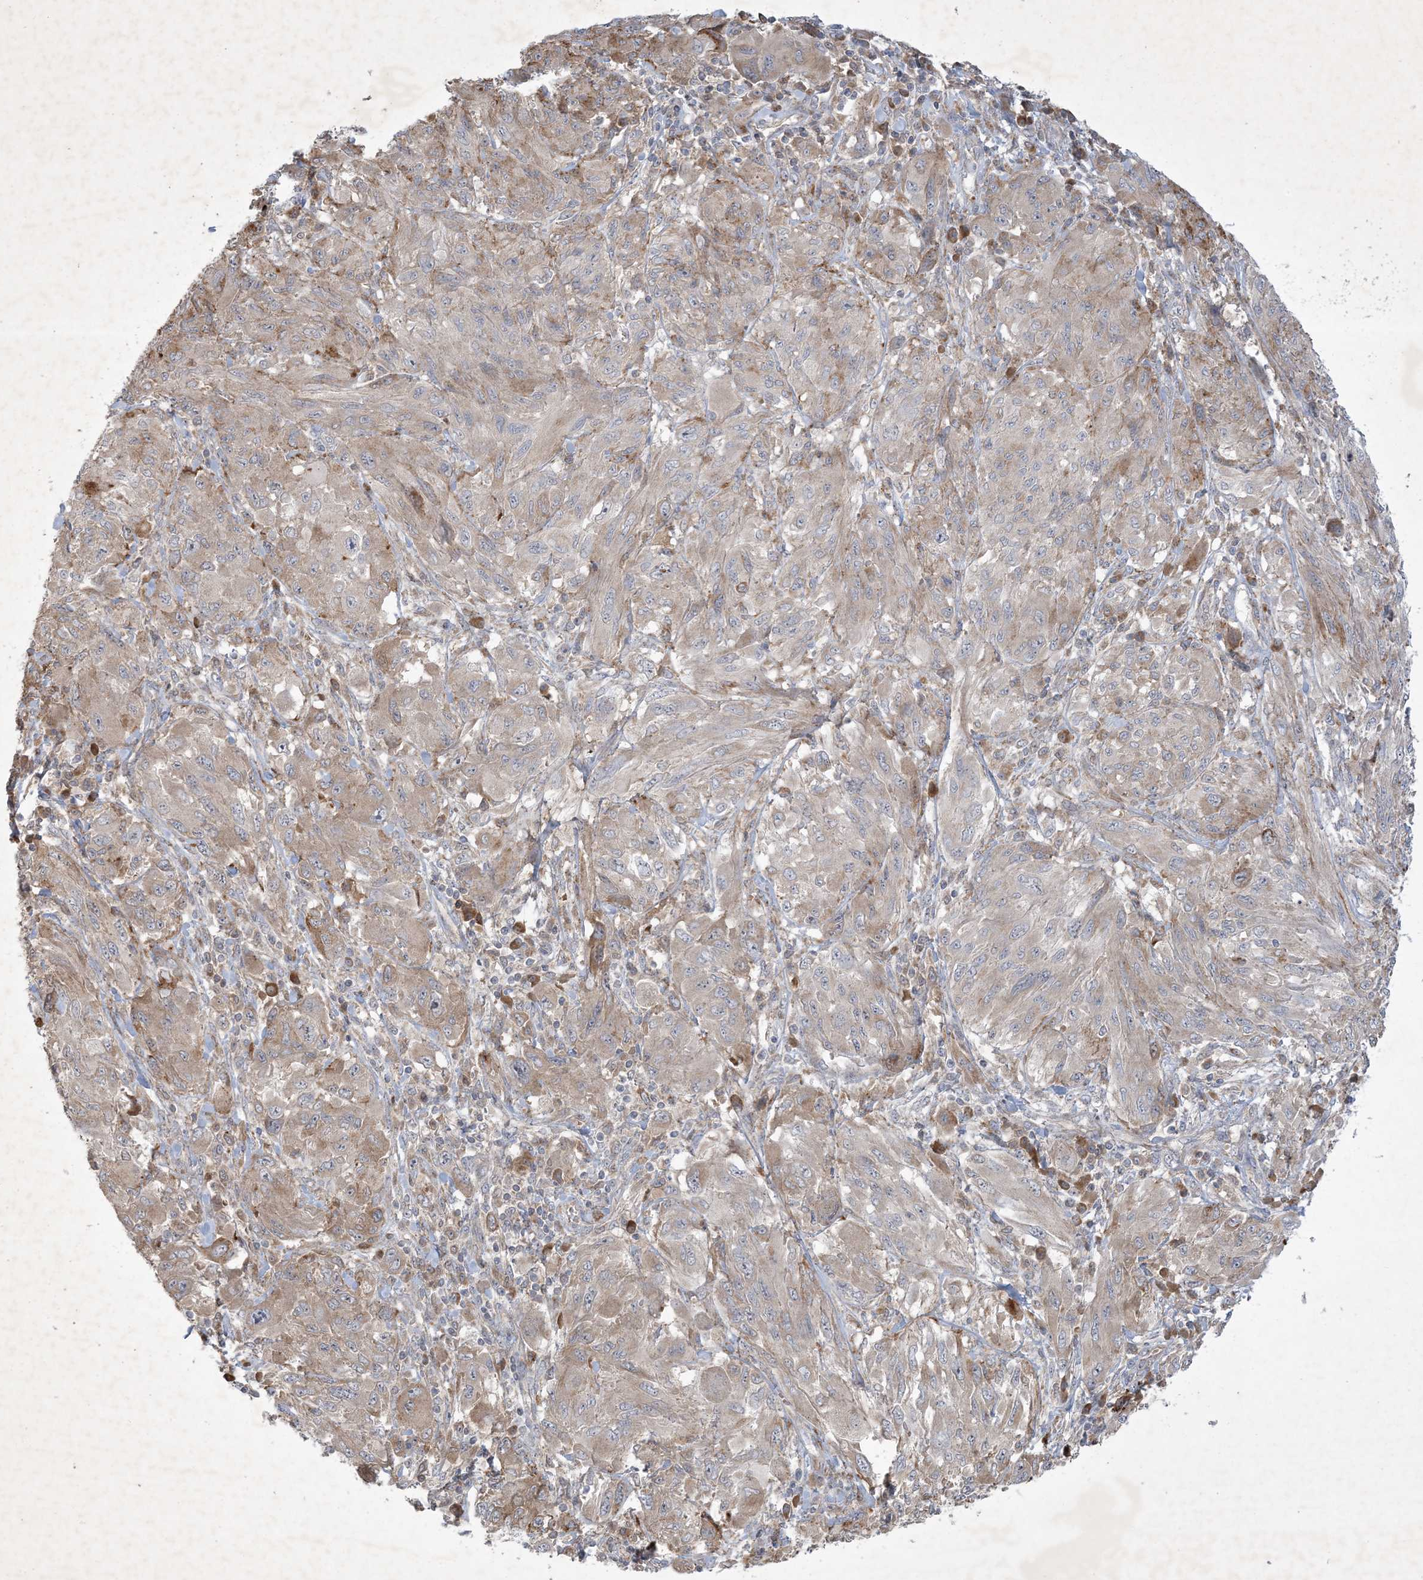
{"staining": {"intensity": "weak", "quantity": "25%-75%", "location": "cytoplasmic/membranous"}, "tissue": "melanoma", "cell_type": "Tumor cells", "image_type": "cancer", "snomed": [{"axis": "morphology", "description": "Malignant melanoma, NOS"}, {"axis": "topography", "description": "Skin"}], "caption": "Immunohistochemistry staining of malignant melanoma, which reveals low levels of weak cytoplasmic/membranous staining in approximately 25%-75% of tumor cells indicating weak cytoplasmic/membranous protein expression. The staining was performed using DAB (brown) for protein detection and nuclei were counterstained in hematoxylin (blue).", "gene": "MRPS18A", "patient": {"sex": "female", "age": 91}}